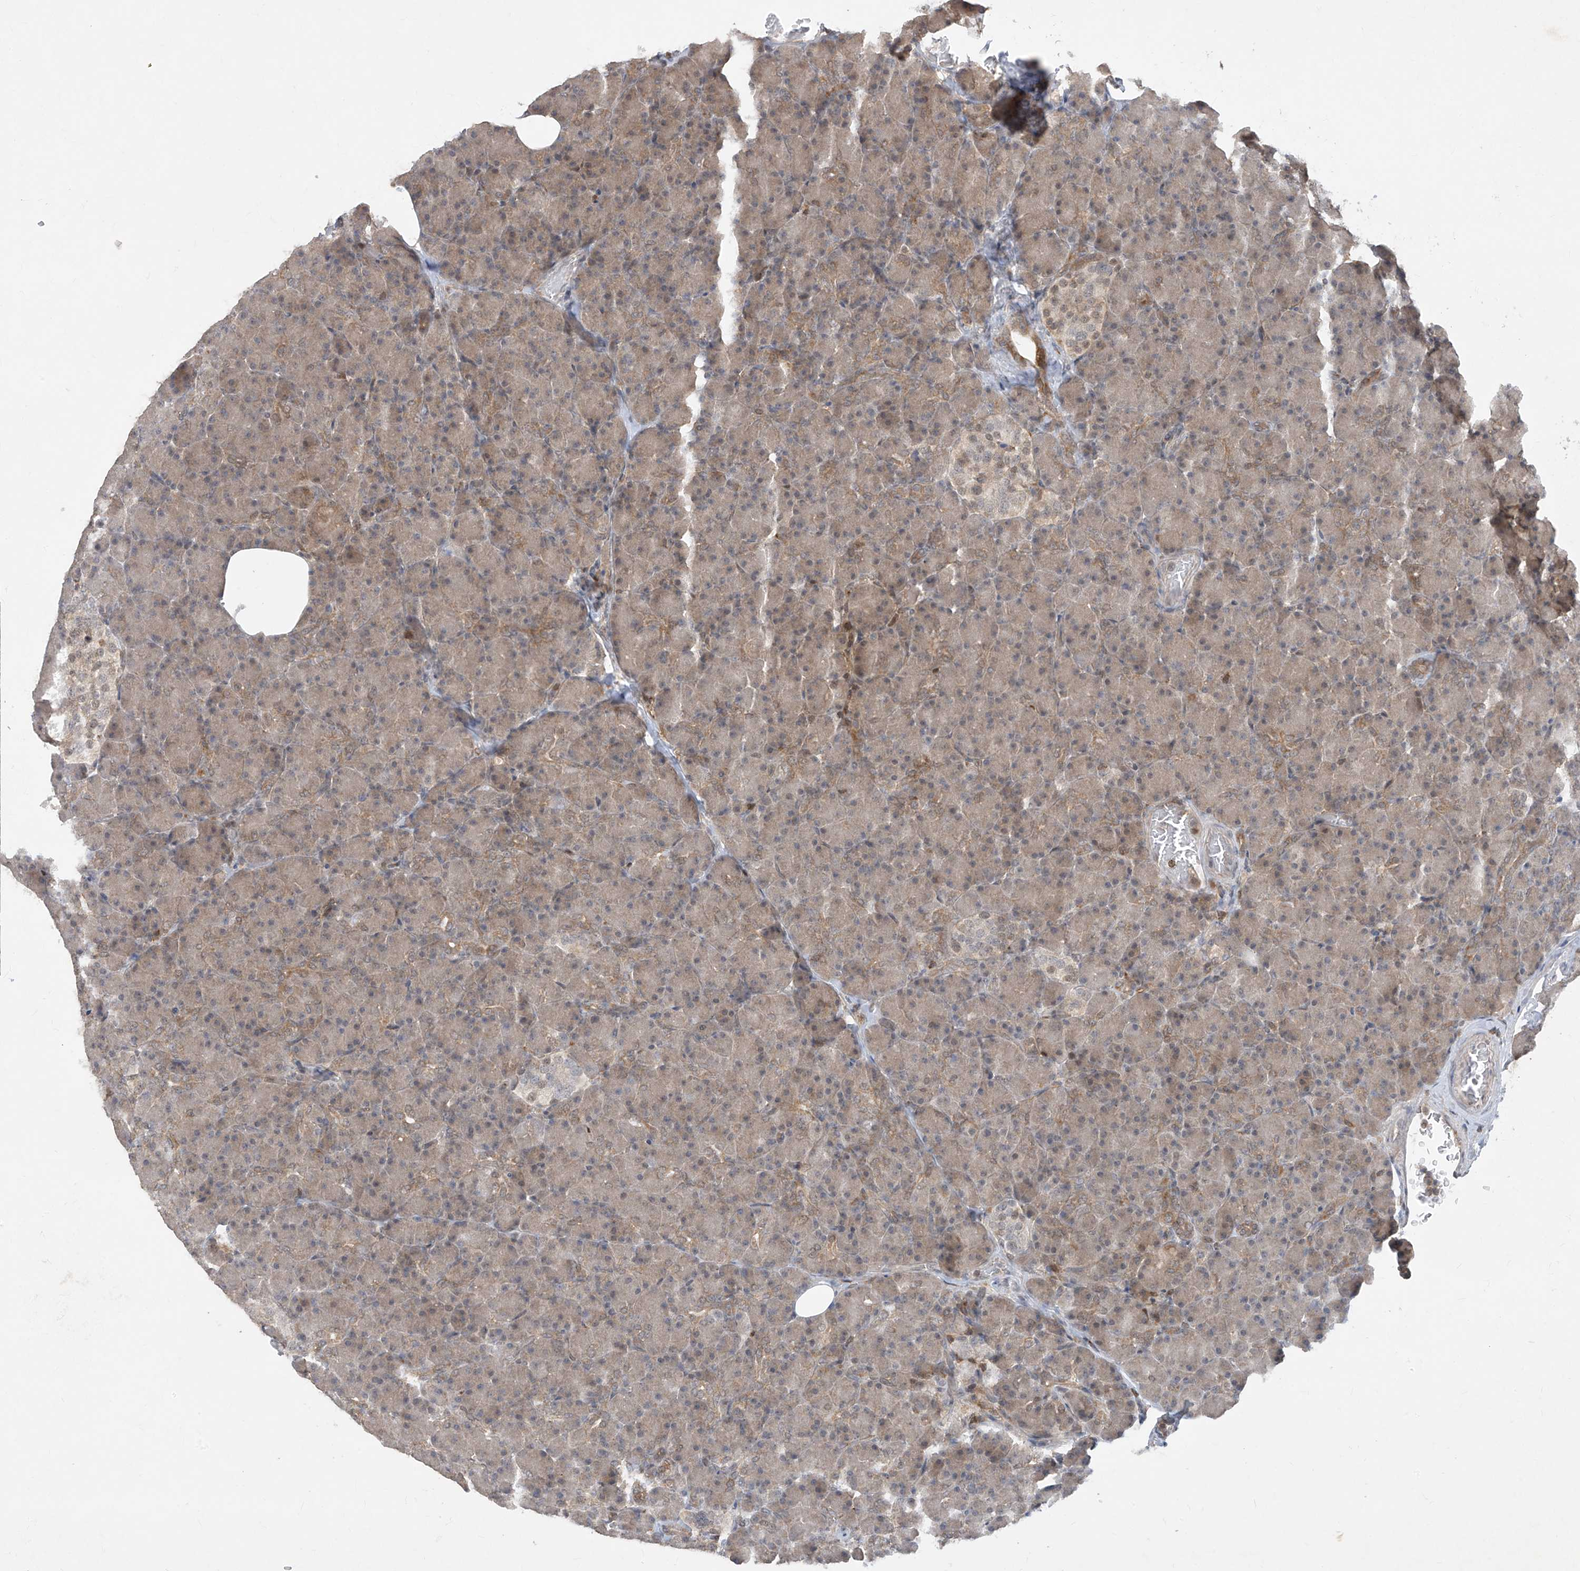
{"staining": {"intensity": "moderate", "quantity": "<25%", "location": "cytoplasmic/membranous"}, "tissue": "pancreas", "cell_type": "Exocrine glandular cells", "image_type": "normal", "snomed": [{"axis": "morphology", "description": "Normal tissue, NOS"}, {"axis": "topography", "description": "Pancreas"}], "caption": "IHC photomicrograph of benign human pancreas stained for a protein (brown), which reveals low levels of moderate cytoplasmic/membranous positivity in approximately <25% of exocrine glandular cells.", "gene": "ZNF358", "patient": {"sex": "female", "age": 43}}